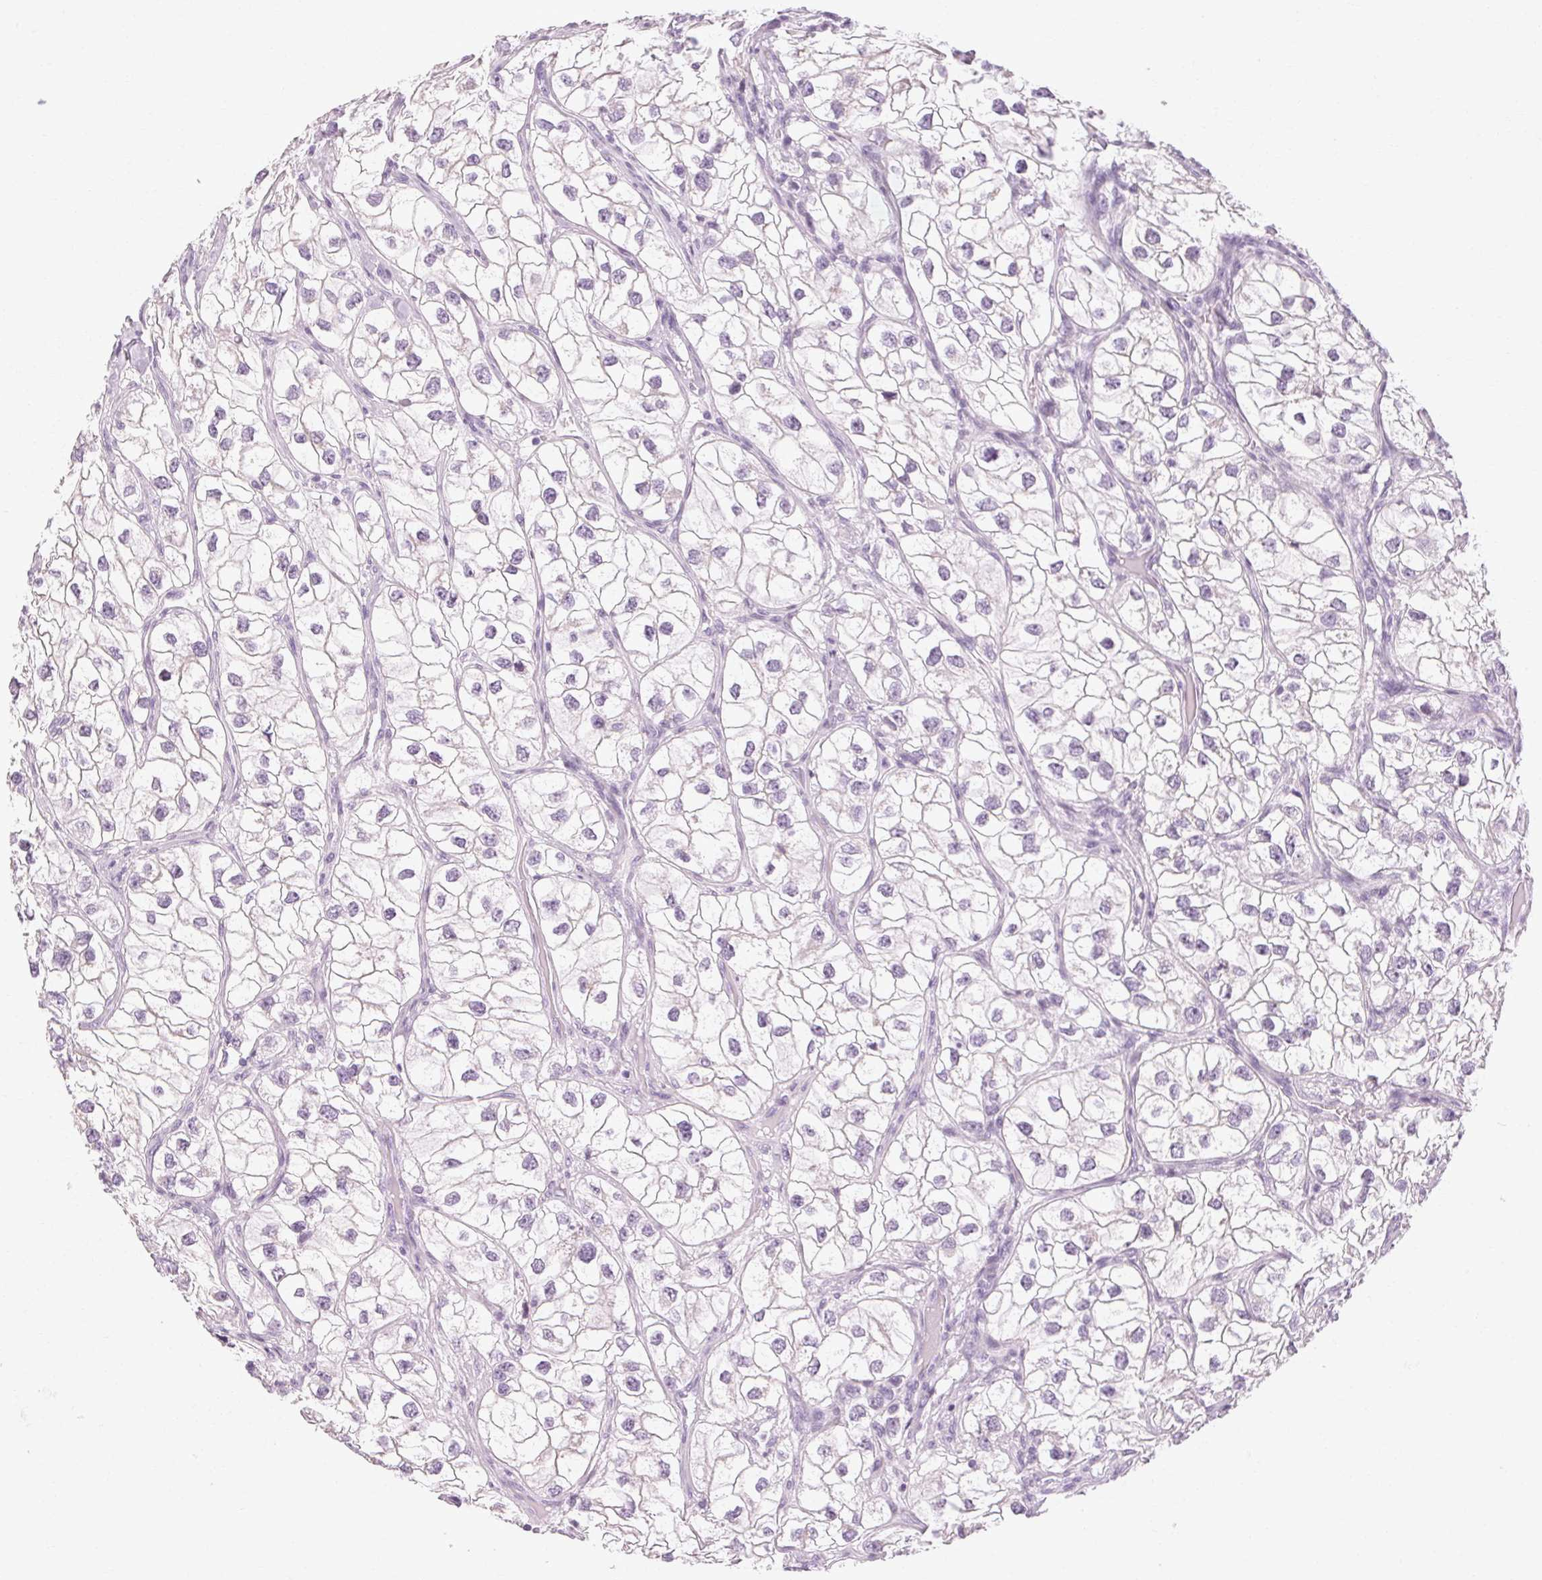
{"staining": {"intensity": "negative", "quantity": "none", "location": "none"}, "tissue": "renal cancer", "cell_type": "Tumor cells", "image_type": "cancer", "snomed": [{"axis": "morphology", "description": "Adenocarcinoma, NOS"}, {"axis": "topography", "description": "Kidney"}], "caption": "Photomicrograph shows no protein expression in tumor cells of renal cancer (adenocarcinoma) tissue.", "gene": "POMC", "patient": {"sex": "male", "age": 59}}